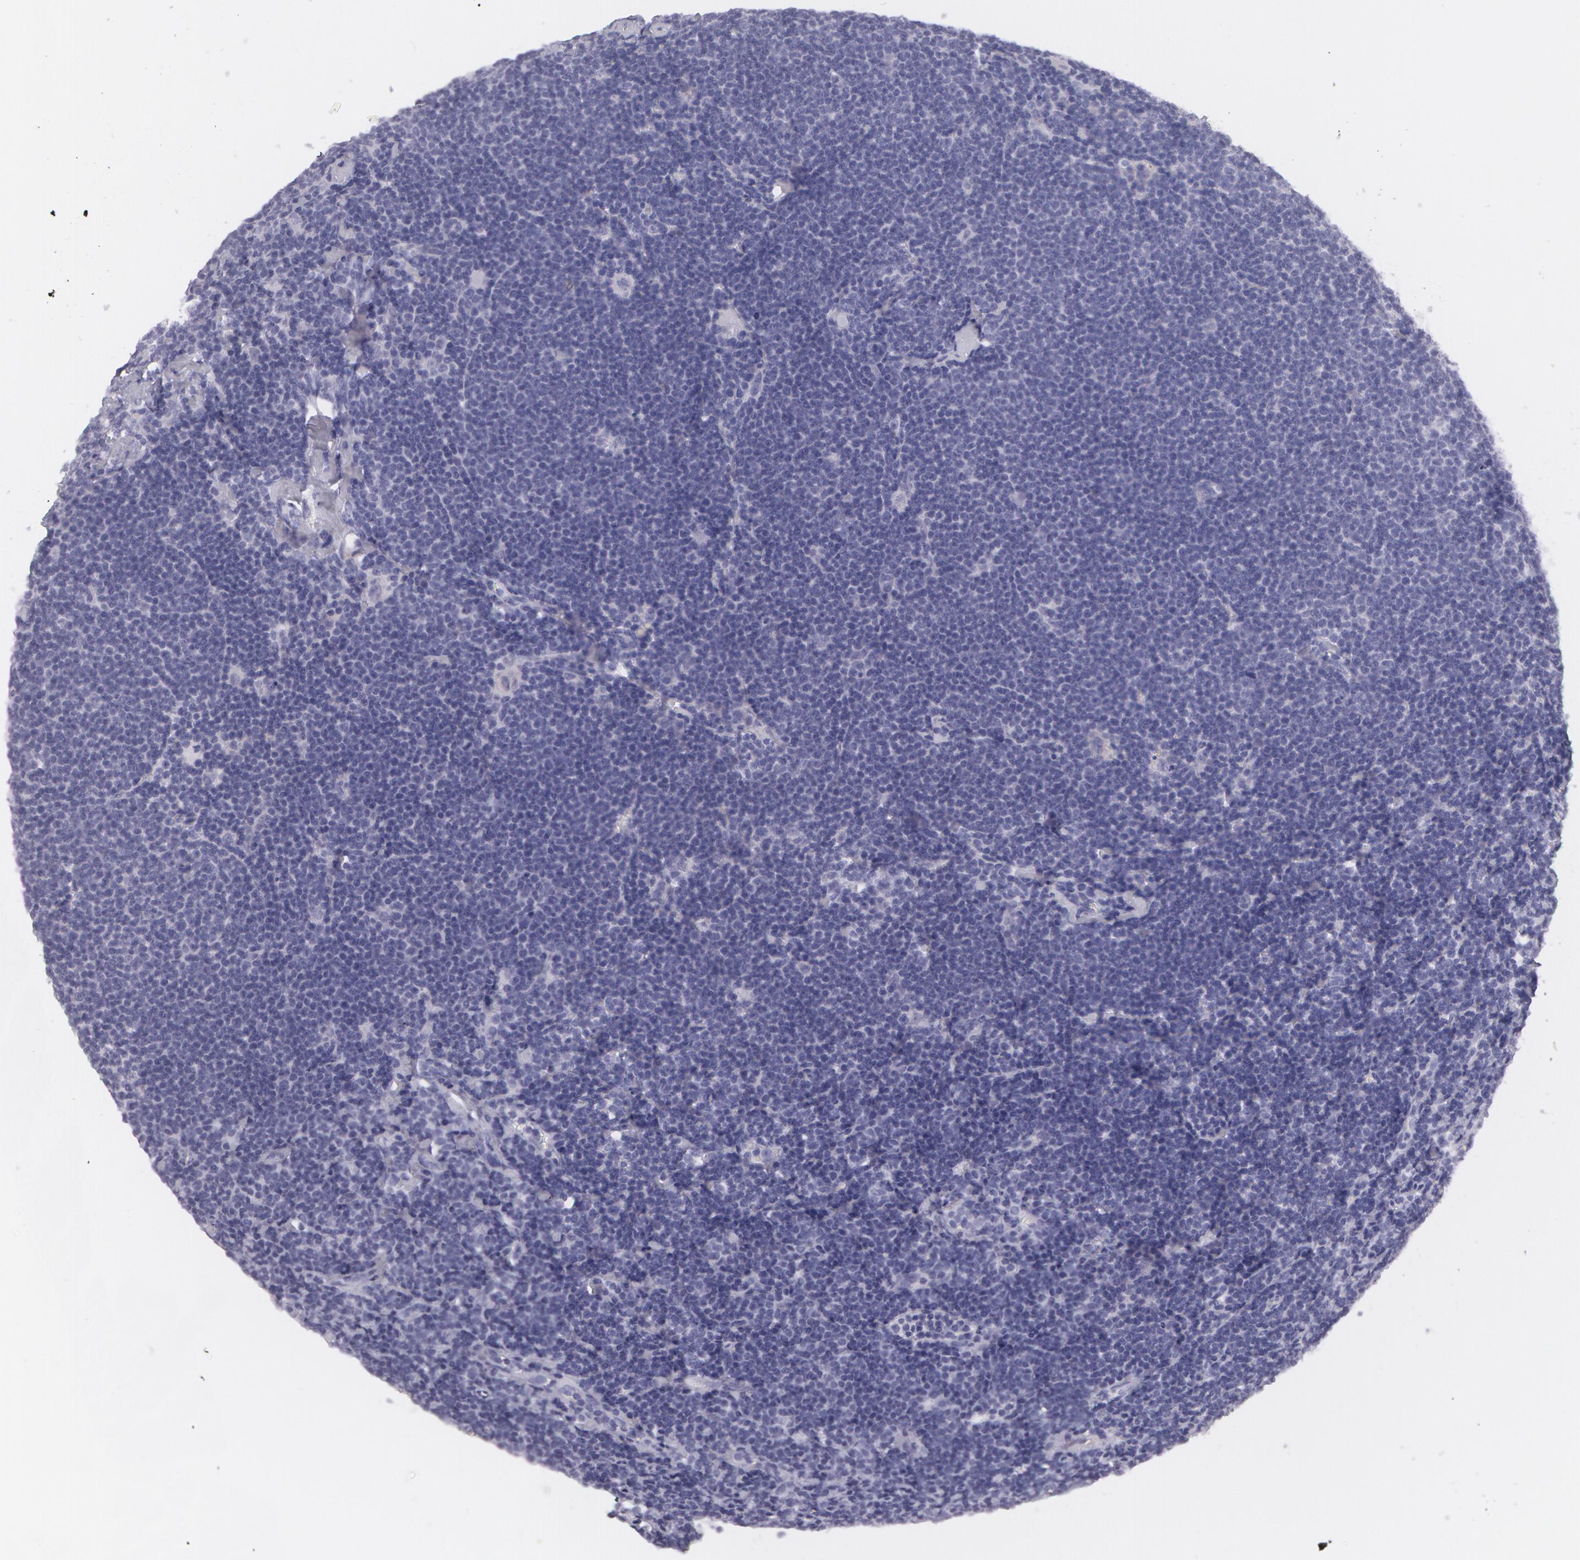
{"staining": {"intensity": "negative", "quantity": "none", "location": "none"}, "tissue": "lymphoma", "cell_type": "Tumor cells", "image_type": "cancer", "snomed": [{"axis": "morphology", "description": "Malignant lymphoma, non-Hodgkin's type, Low grade"}, {"axis": "topography", "description": "Lymph node"}], "caption": "This is a photomicrograph of immunohistochemistry staining of malignant lymphoma, non-Hodgkin's type (low-grade), which shows no staining in tumor cells. (Brightfield microscopy of DAB (3,3'-diaminobenzidine) immunohistochemistry (IHC) at high magnification).", "gene": "AMACR", "patient": {"sex": "male", "age": 65}}